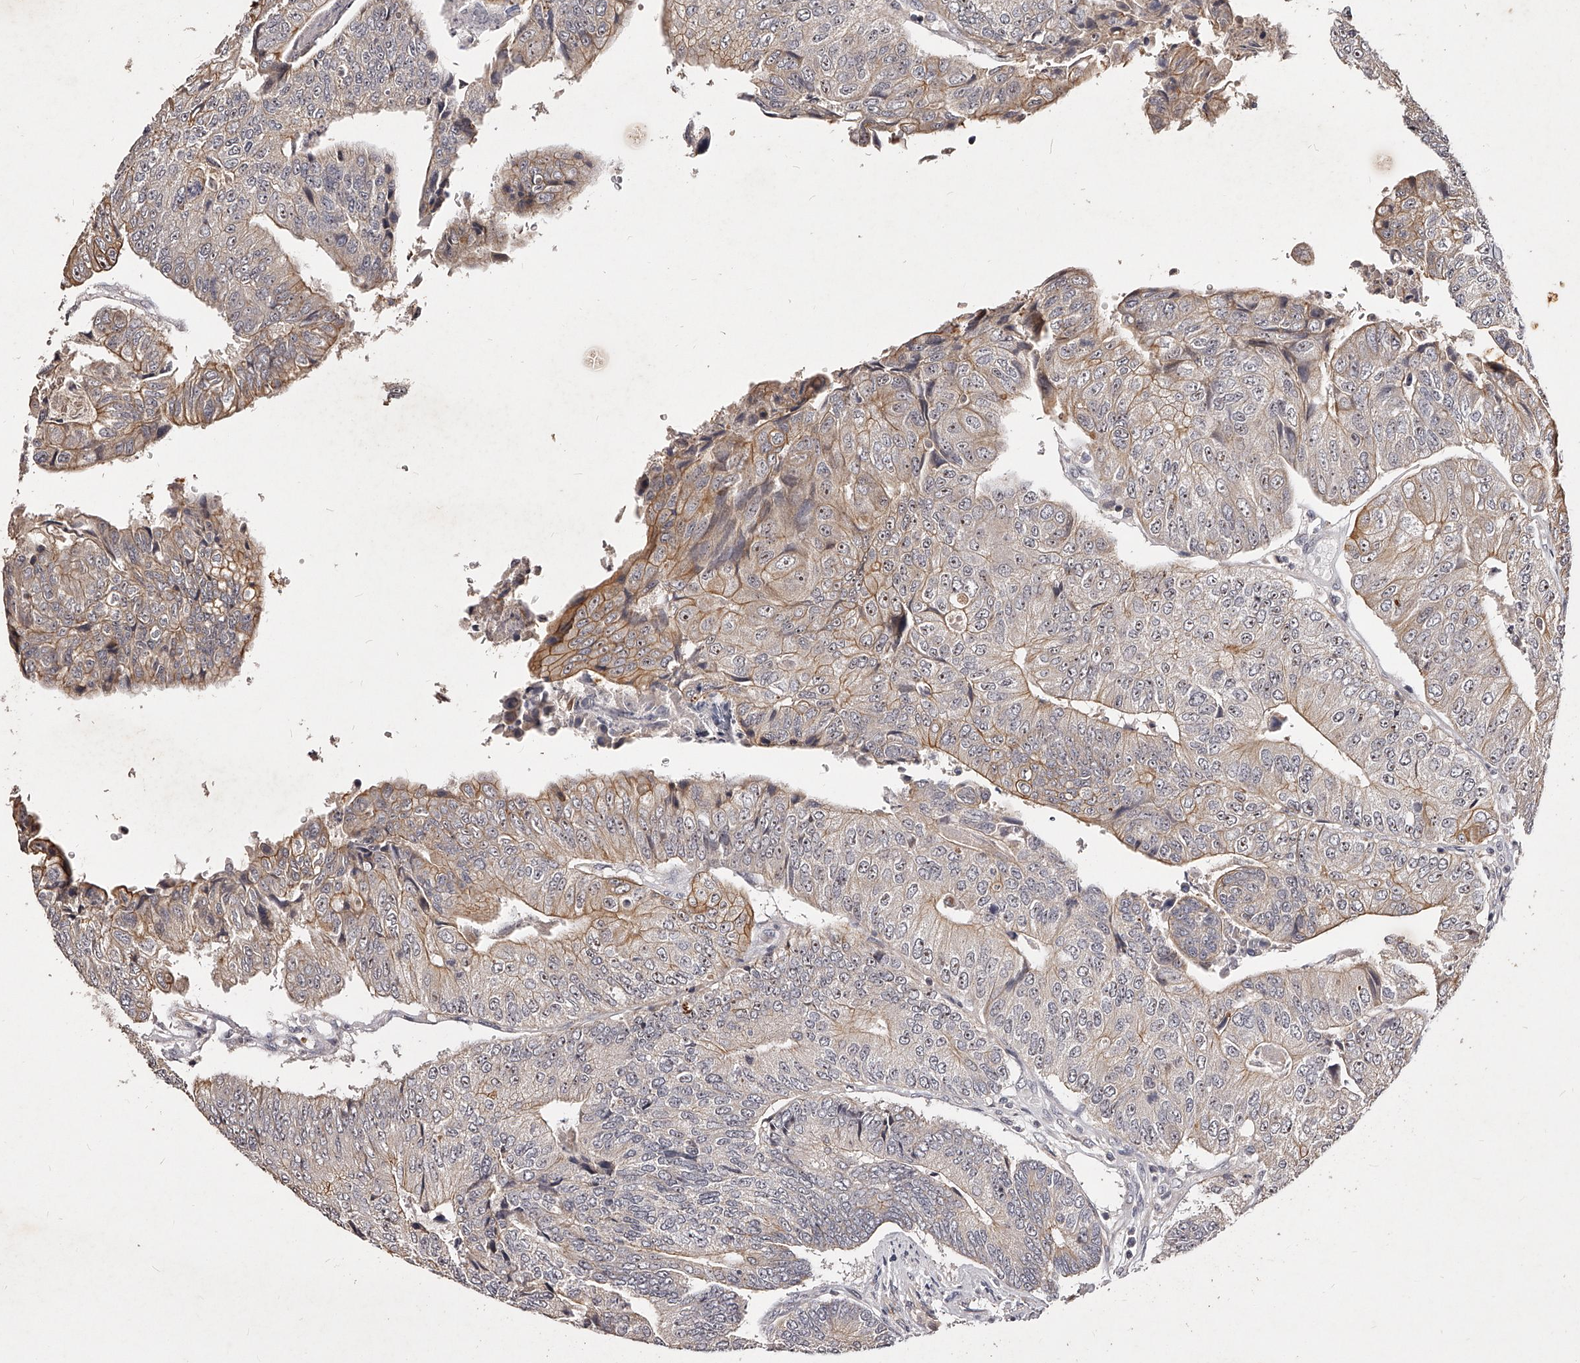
{"staining": {"intensity": "moderate", "quantity": "<25%", "location": "cytoplasmic/membranous"}, "tissue": "colorectal cancer", "cell_type": "Tumor cells", "image_type": "cancer", "snomed": [{"axis": "morphology", "description": "Adenocarcinoma, NOS"}, {"axis": "topography", "description": "Colon"}], "caption": "A low amount of moderate cytoplasmic/membranous staining is appreciated in about <25% of tumor cells in adenocarcinoma (colorectal) tissue.", "gene": "PHACTR1", "patient": {"sex": "female", "age": 67}}